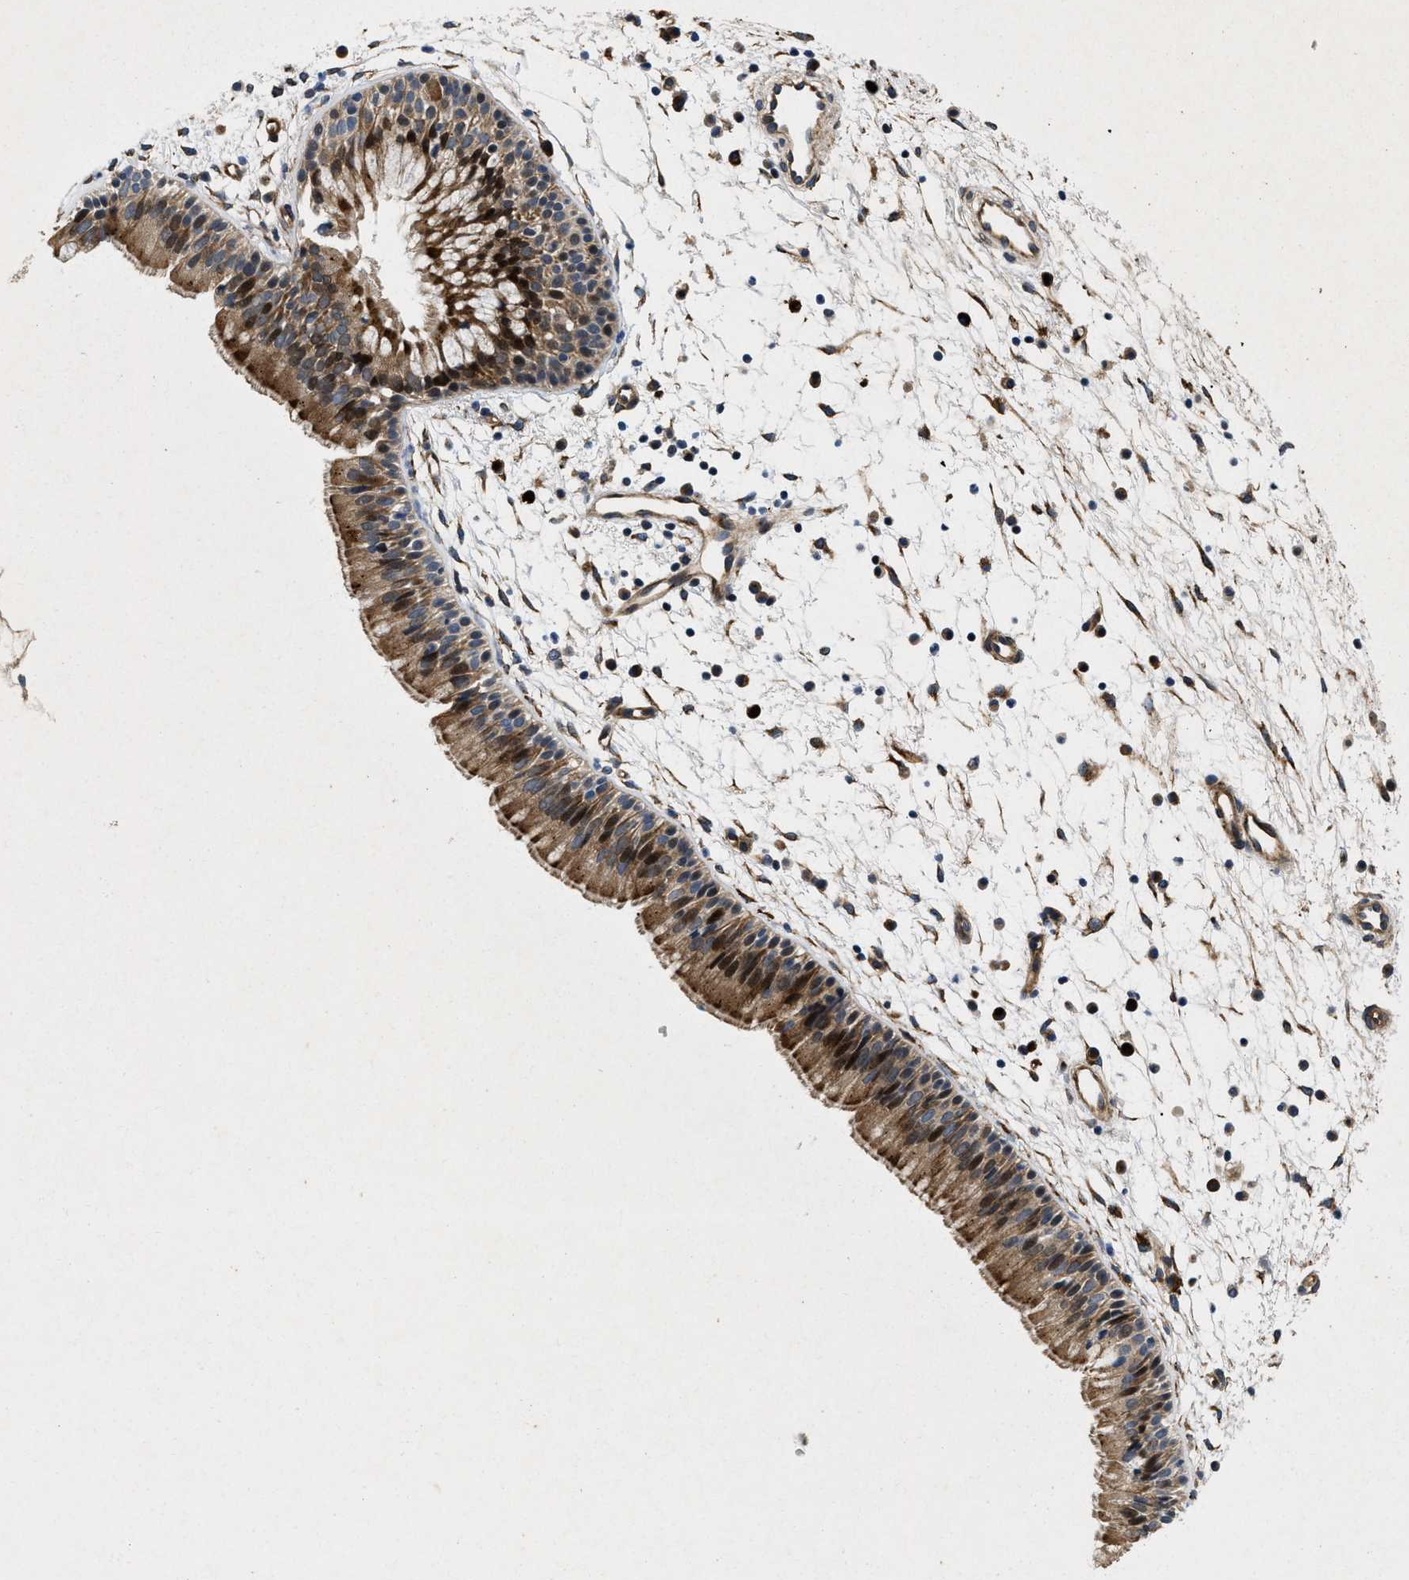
{"staining": {"intensity": "strong", "quantity": "25%-75%", "location": "cytoplasmic/membranous,nuclear"}, "tissue": "nasopharynx", "cell_type": "Respiratory epithelial cells", "image_type": "normal", "snomed": [{"axis": "morphology", "description": "Normal tissue, NOS"}, {"axis": "topography", "description": "Nasopharynx"}], "caption": "DAB (3,3'-diaminobenzidine) immunohistochemical staining of normal human nasopharynx demonstrates strong cytoplasmic/membranous,nuclear protein positivity in approximately 25%-75% of respiratory epithelial cells.", "gene": "HSPA12B", "patient": {"sex": "male", "age": 21}}